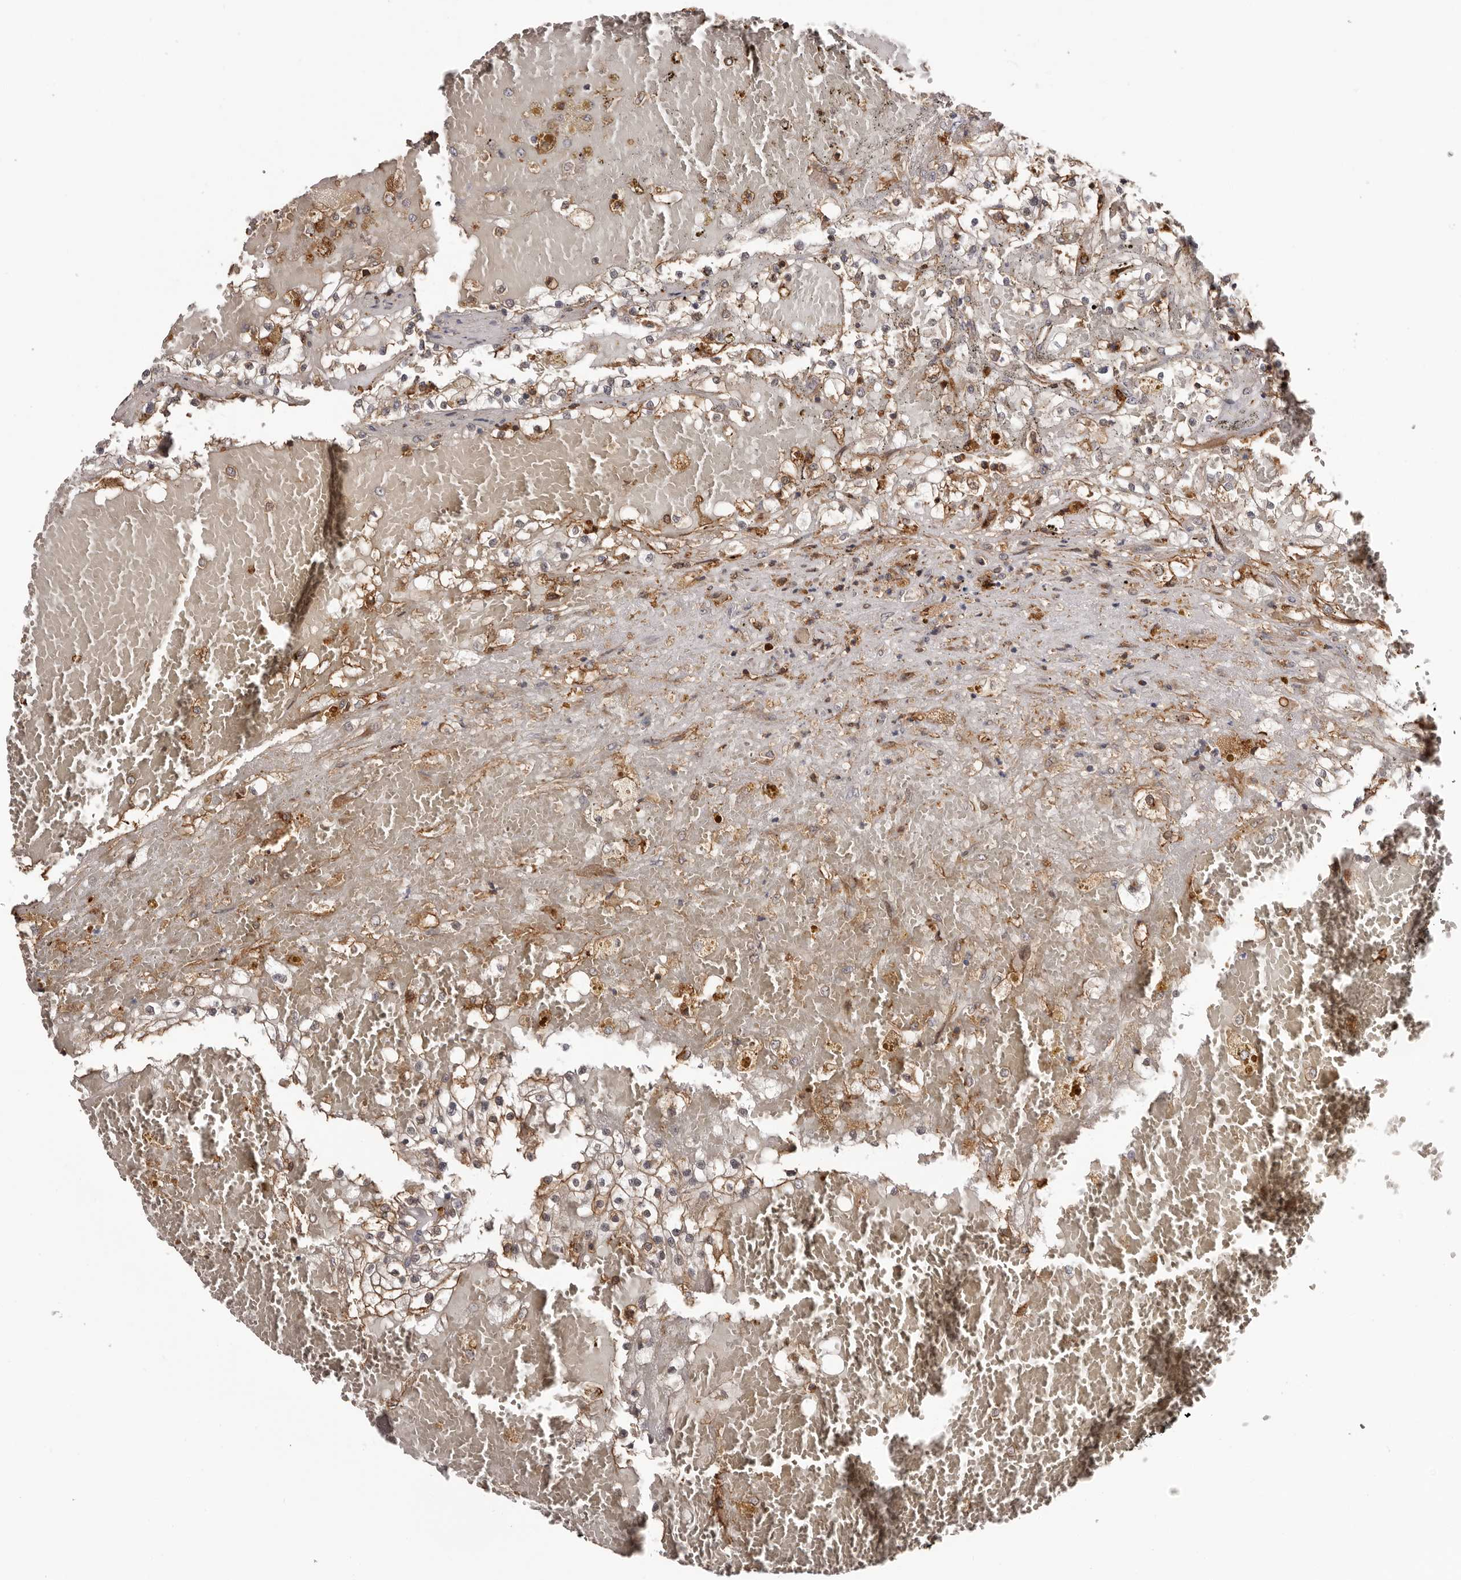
{"staining": {"intensity": "moderate", "quantity": ">75%", "location": "cytoplasmic/membranous,nuclear"}, "tissue": "renal cancer", "cell_type": "Tumor cells", "image_type": "cancer", "snomed": [{"axis": "morphology", "description": "Normal tissue, NOS"}, {"axis": "morphology", "description": "Adenocarcinoma, NOS"}, {"axis": "topography", "description": "Kidney"}], "caption": "This is a photomicrograph of immunohistochemistry staining of renal cancer (adenocarcinoma), which shows moderate staining in the cytoplasmic/membranous and nuclear of tumor cells.", "gene": "PRR12", "patient": {"sex": "male", "age": 68}}